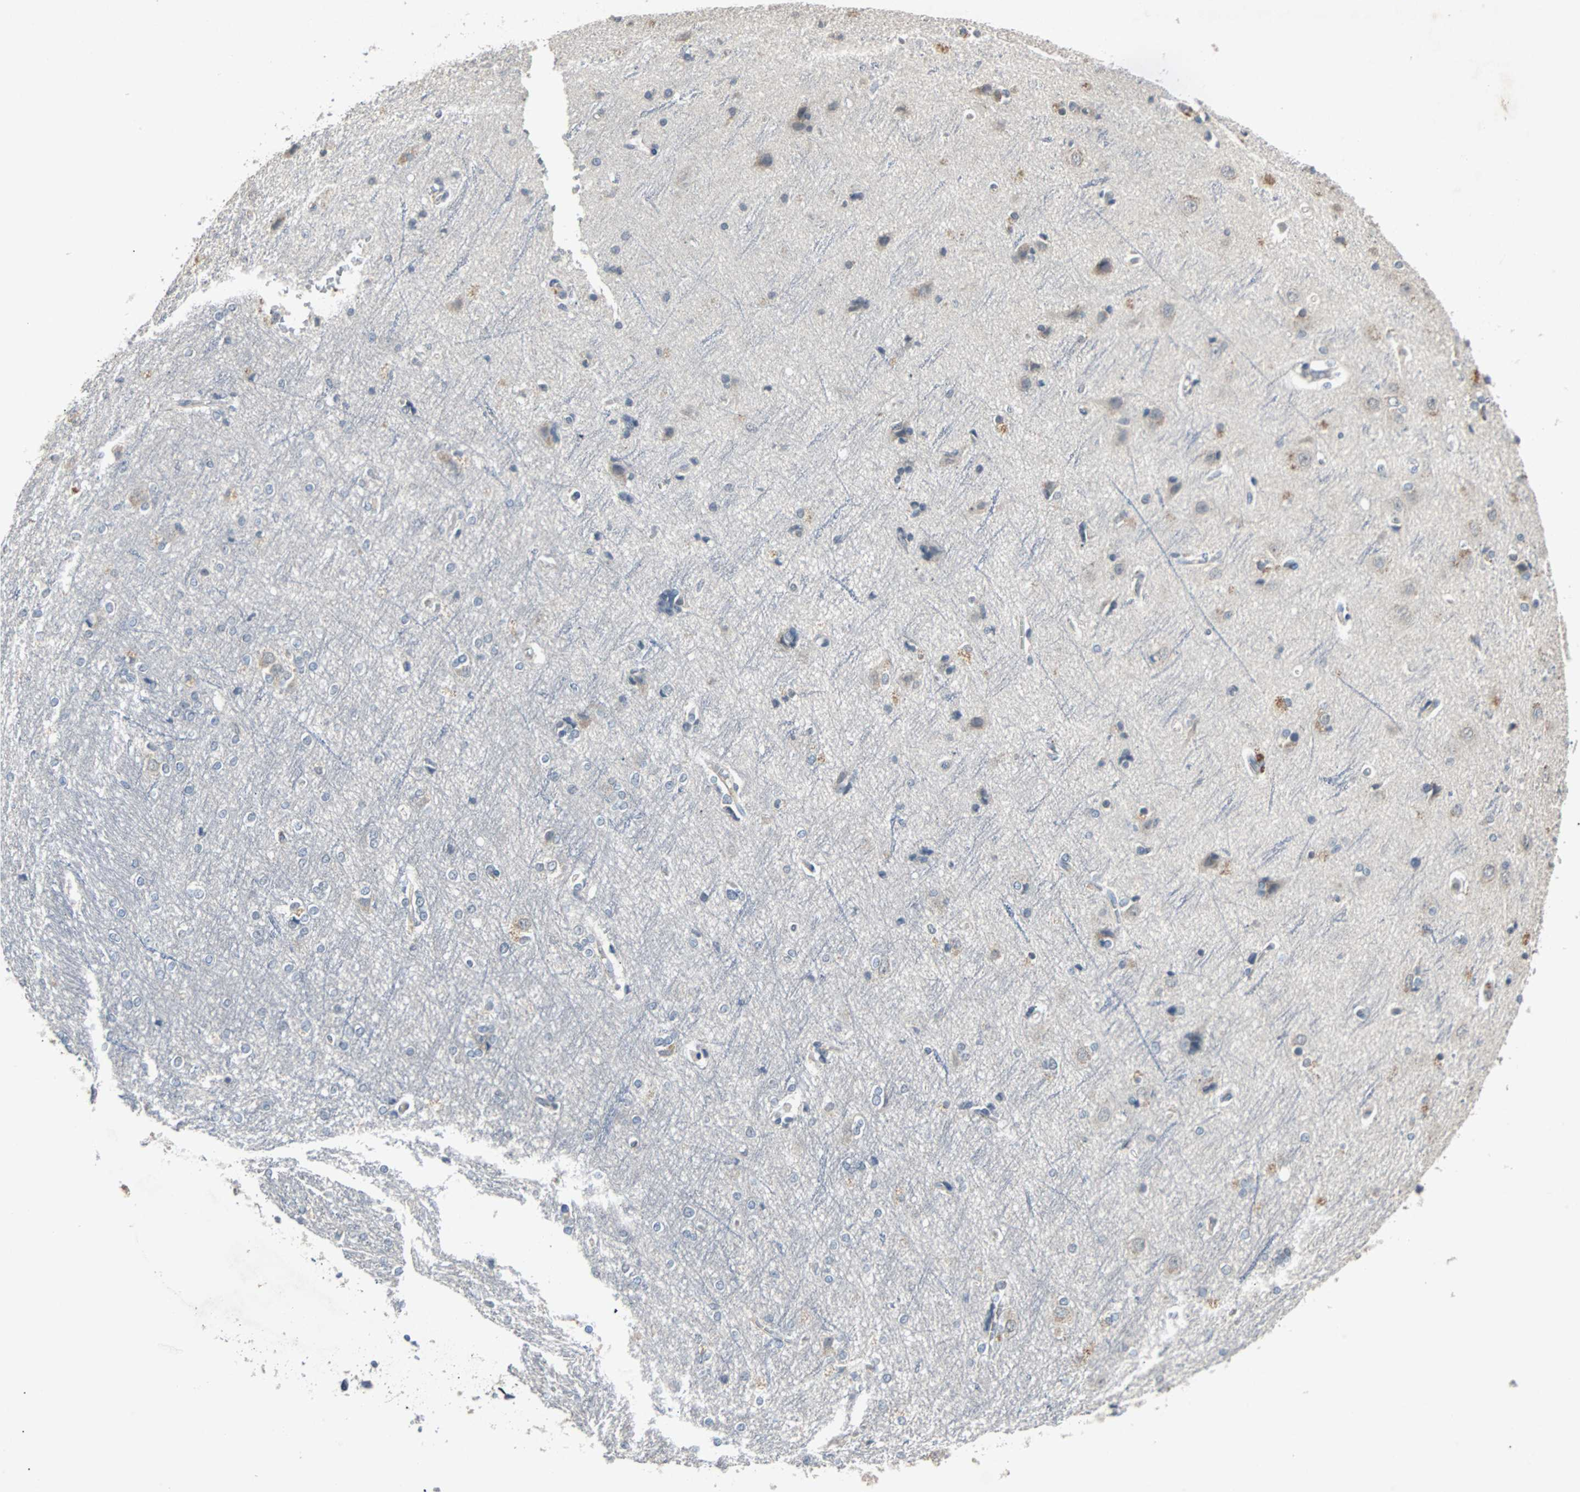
{"staining": {"intensity": "negative", "quantity": "none", "location": "none"}, "tissue": "cerebral cortex", "cell_type": "Endothelial cells", "image_type": "normal", "snomed": [{"axis": "morphology", "description": "Normal tissue, NOS"}, {"axis": "topography", "description": "Cerebral cortex"}], "caption": "Endothelial cells show no significant staining in unremarkable cerebral cortex. Nuclei are stained in blue.", "gene": "CMC2", "patient": {"sex": "female", "age": 54}}